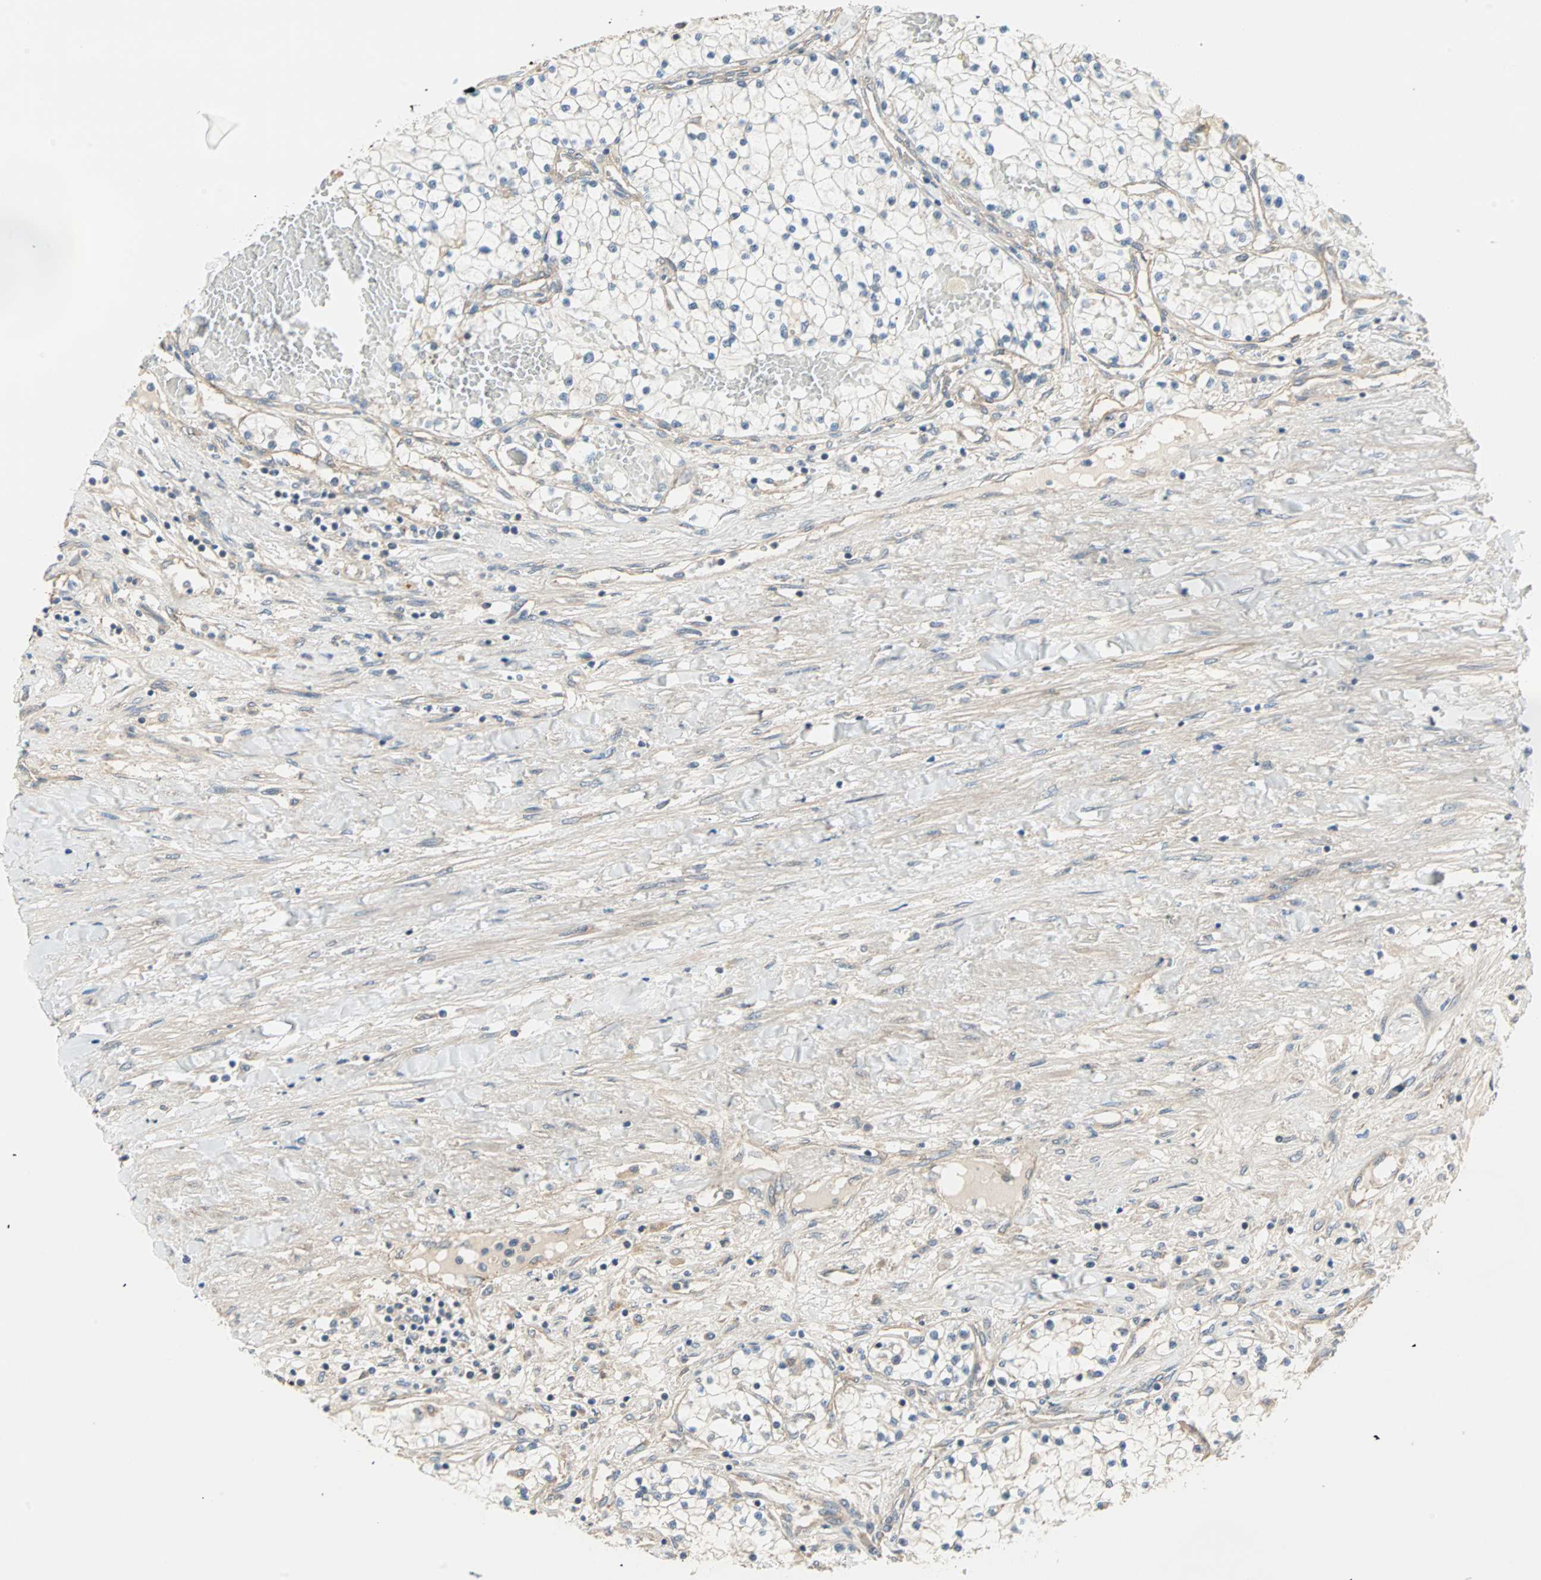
{"staining": {"intensity": "weak", "quantity": "<25%", "location": "cytoplasmic/membranous"}, "tissue": "renal cancer", "cell_type": "Tumor cells", "image_type": "cancer", "snomed": [{"axis": "morphology", "description": "Adenocarcinoma, NOS"}, {"axis": "topography", "description": "Kidney"}], "caption": "Immunohistochemistry of human renal adenocarcinoma shows no staining in tumor cells. Brightfield microscopy of IHC stained with DAB (brown) and hematoxylin (blue), captured at high magnification.", "gene": "PDE8A", "patient": {"sex": "male", "age": 68}}